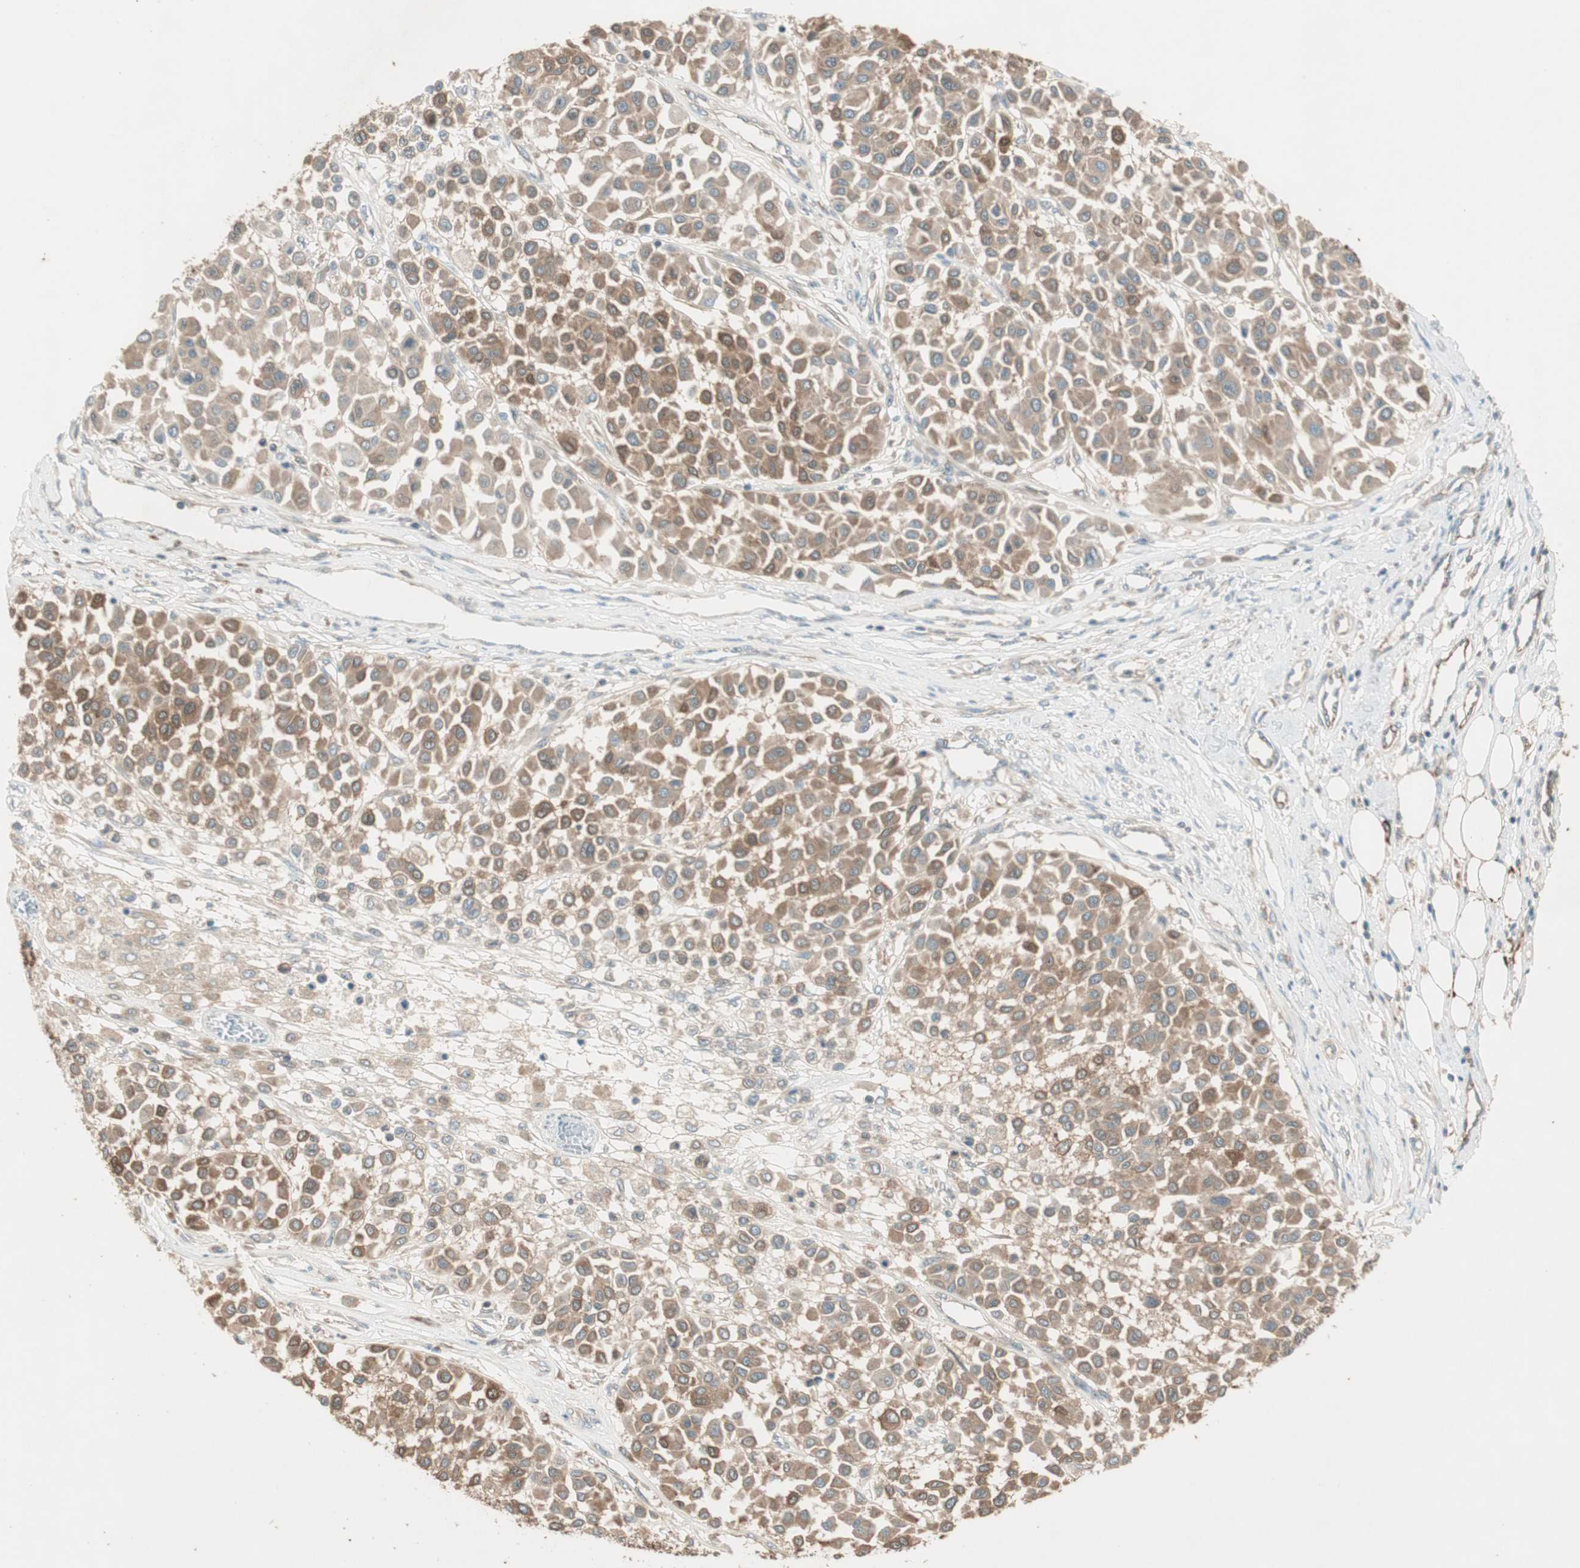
{"staining": {"intensity": "moderate", "quantity": ">75%", "location": "cytoplasmic/membranous"}, "tissue": "melanoma", "cell_type": "Tumor cells", "image_type": "cancer", "snomed": [{"axis": "morphology", "description": "Malignant melanoma, Metastatic site"}, {"axis": "topography", "description": "Soft tissue"}], "caption": "The photomicrograph shows staining of malignant melanoma (metastatic site), revealing moderate cytoplasmic/membranous protein staining (brown color) within tumor cells. (DAB IHC with brightfield microscopy, high magnification).", "gene": "CC2D1A", "patient": {"sex": "male", "age": 41}}